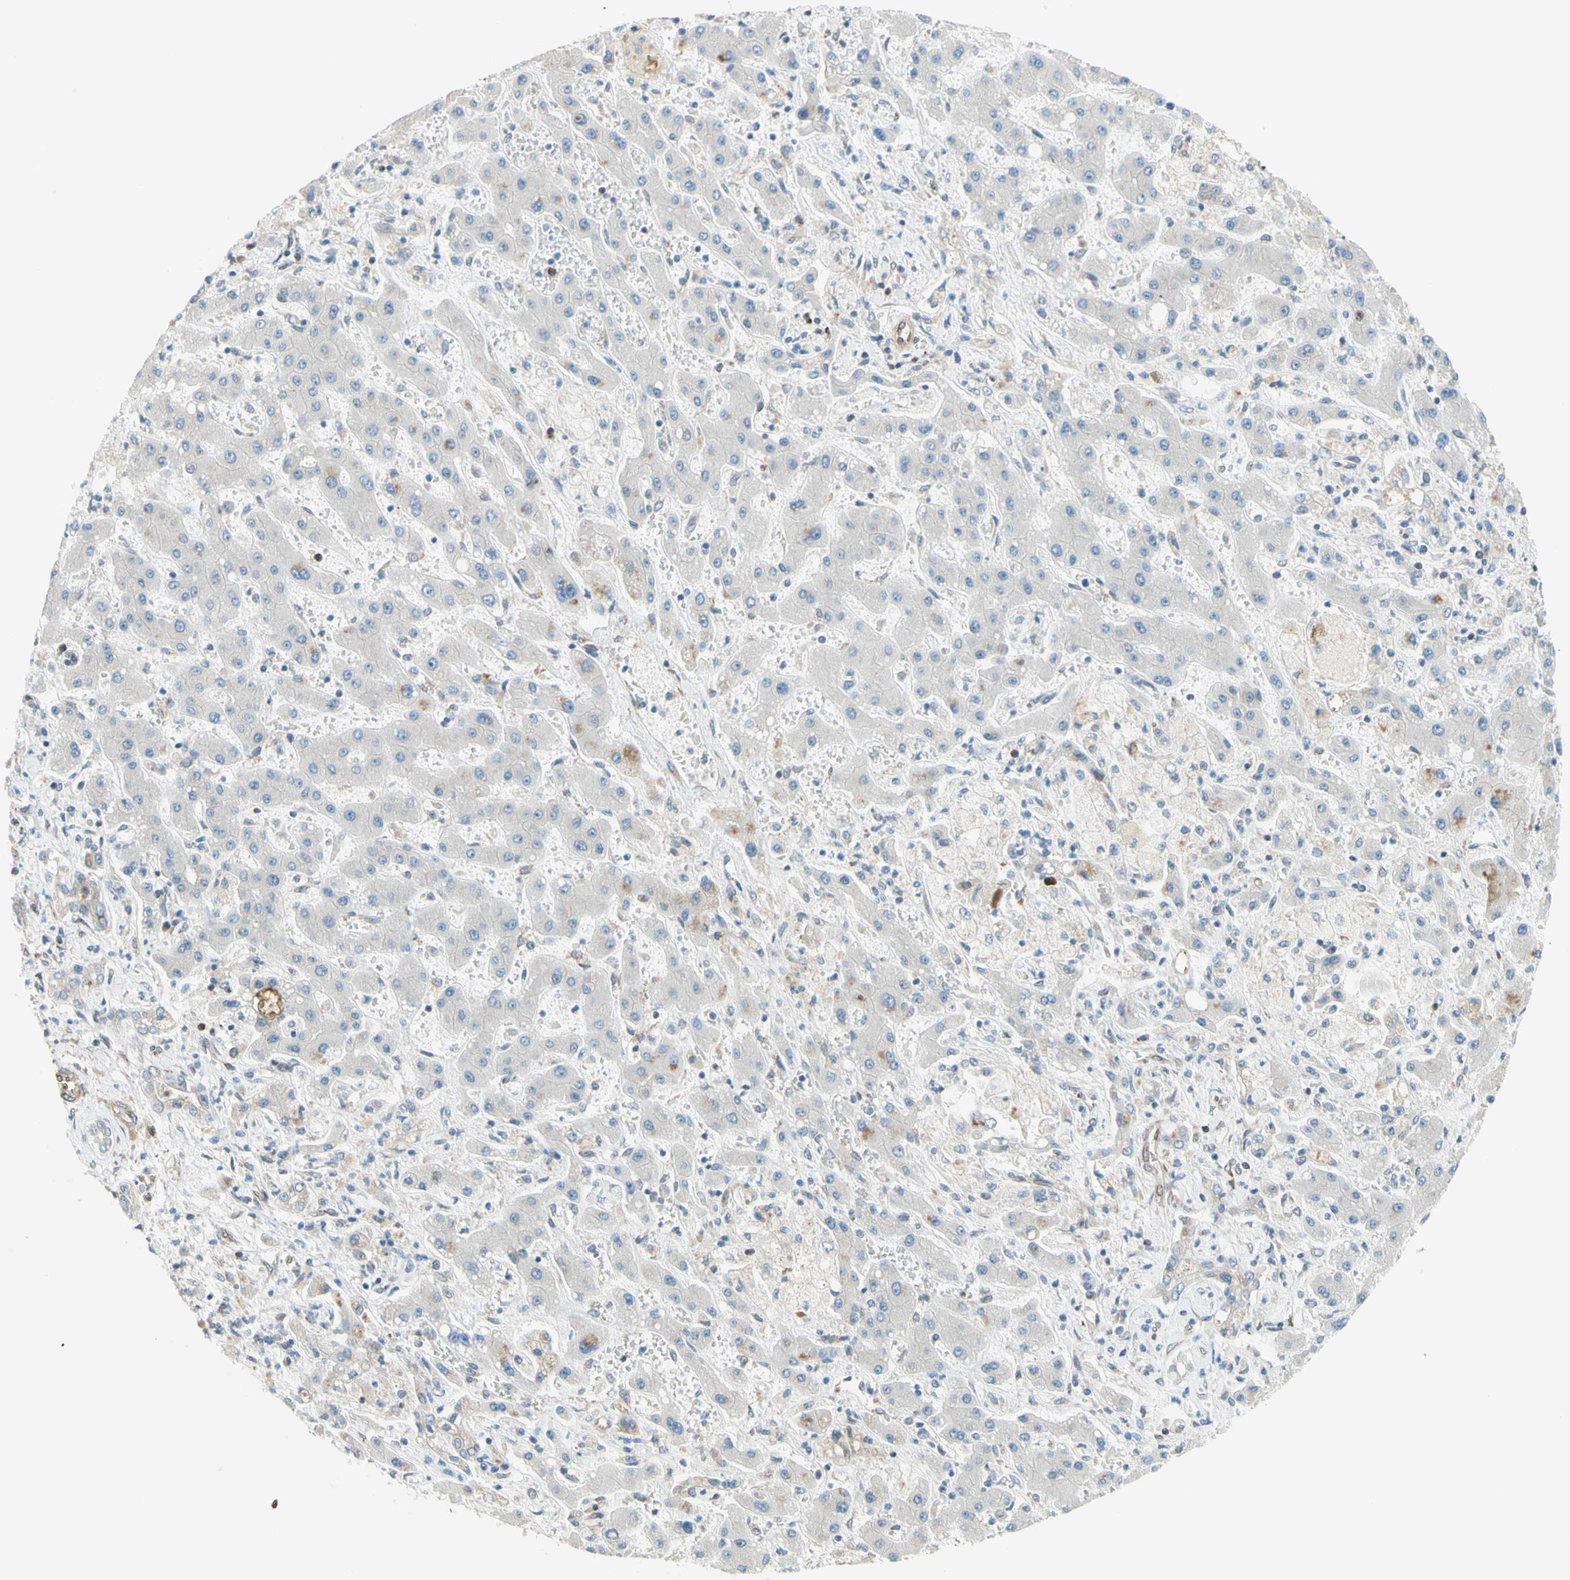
{"staining": {"intensity": "negative", "quantity": "none", "location": "none"}, "tissue": "liver cancer", "cell_type": "Tumor cells", "image_type": "cancer", "snomed": [{"axis": "morphology", "description": "Cholangiocarcinoma"}, {"axis": "topography", "description": "Liver"}], "caption": "Immunohistochemical staining of liver cholangiocarcinoma demonstrates no significant positivity in tumor cells.", "gene": "TRAF2", "patient": {"sex": "male", "age": 50}}